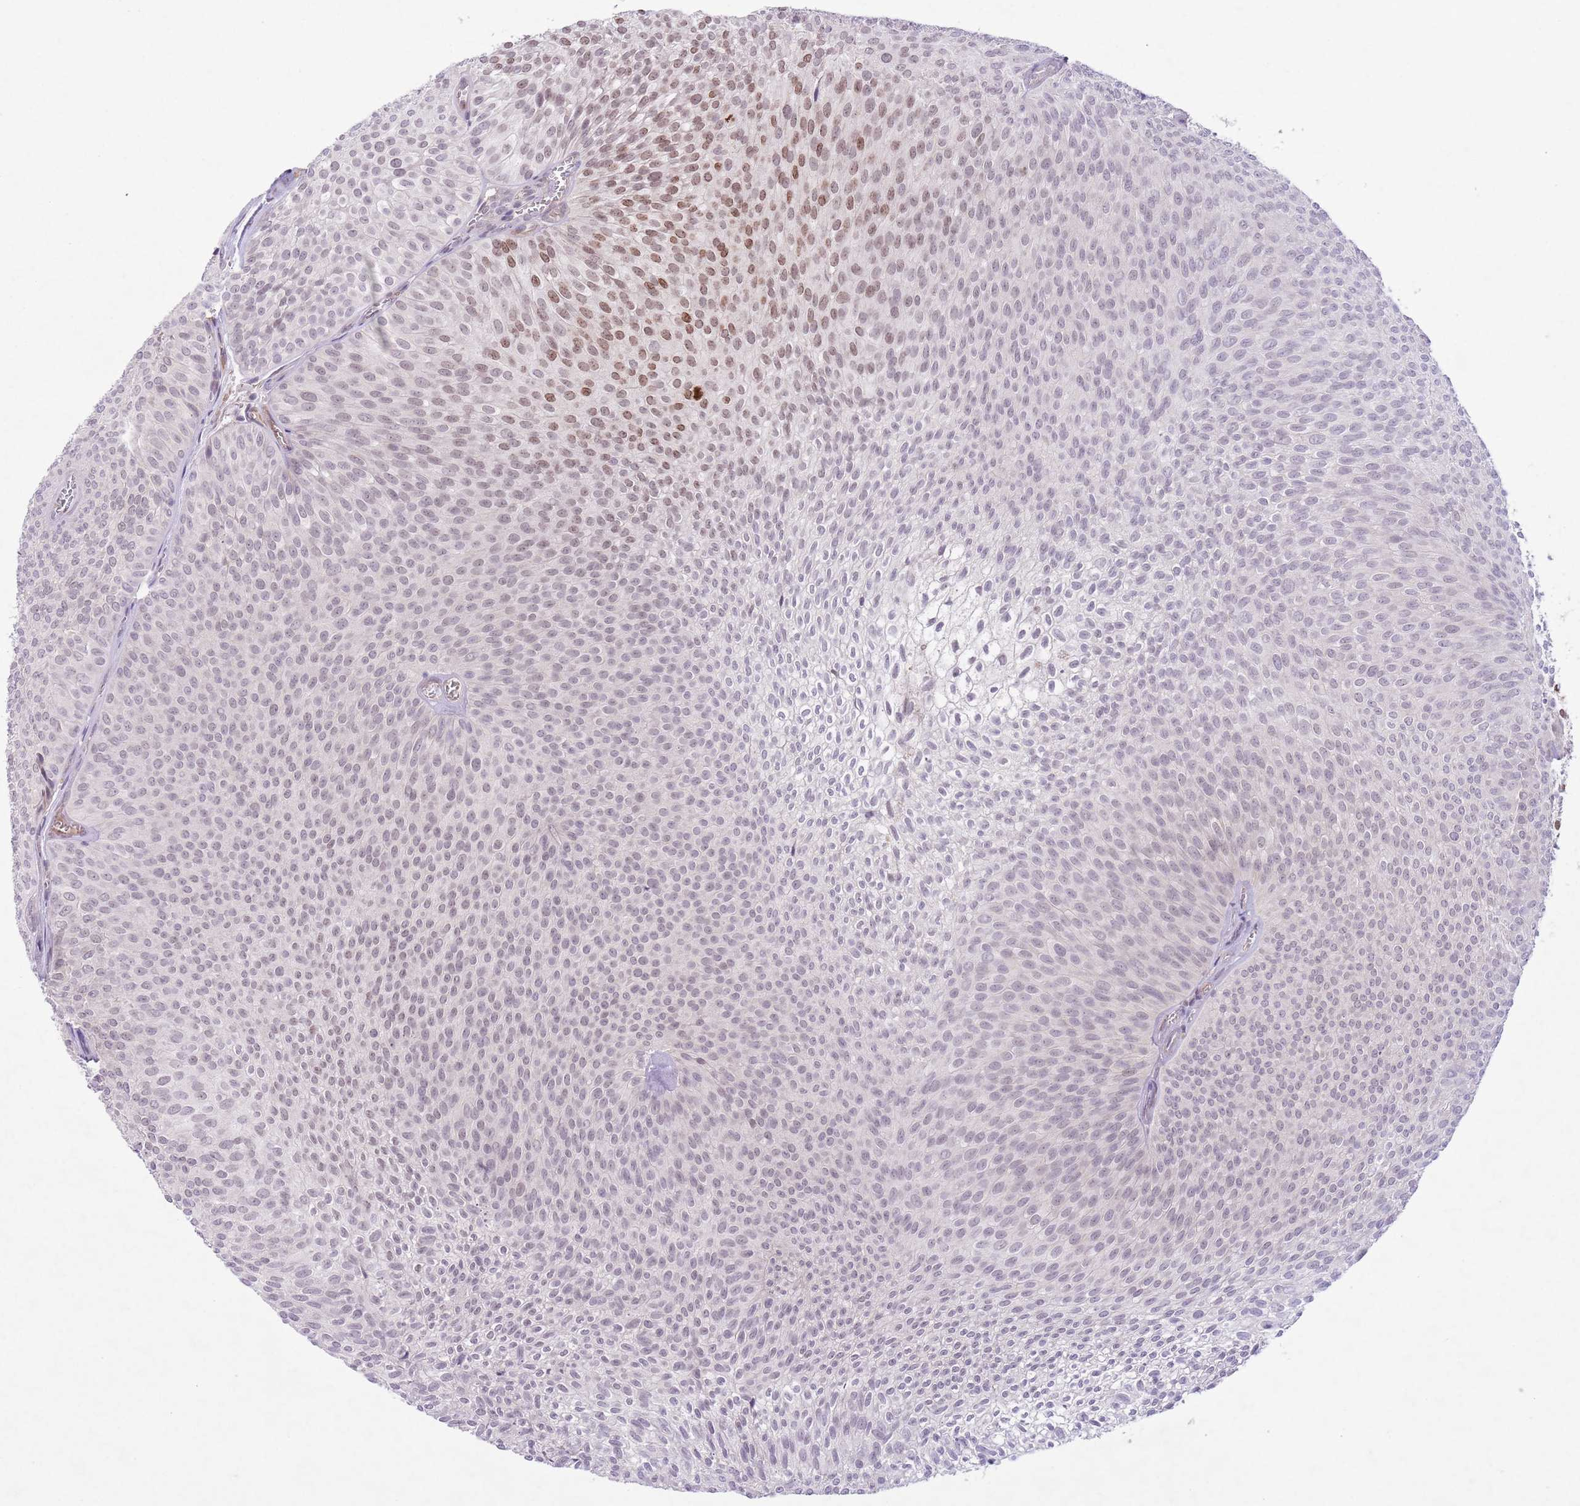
{"staining": {"intensity": "strong", "quantity": "<25%", "location": "nuclear"}, "tissue": "urothelial cancer", "cell_type": "Tumor cells", "image_type": "cancer", "snomed": [{"axis": "morphology", "description": "Urothelial carcinoma, Low grade"}, {"axis": "topography", "description": "Urinary bladder"}], "caption": "Urothelial carcinoma (low-grade) was stained to show a protein in brown. There is medium levels of strong nuclear expression in approximately <25% of tumor cells. (IHC, brightfield microscopy, high magnification).", "gene": "CCNI", "patient": {"sex": "male", "age": 91}}